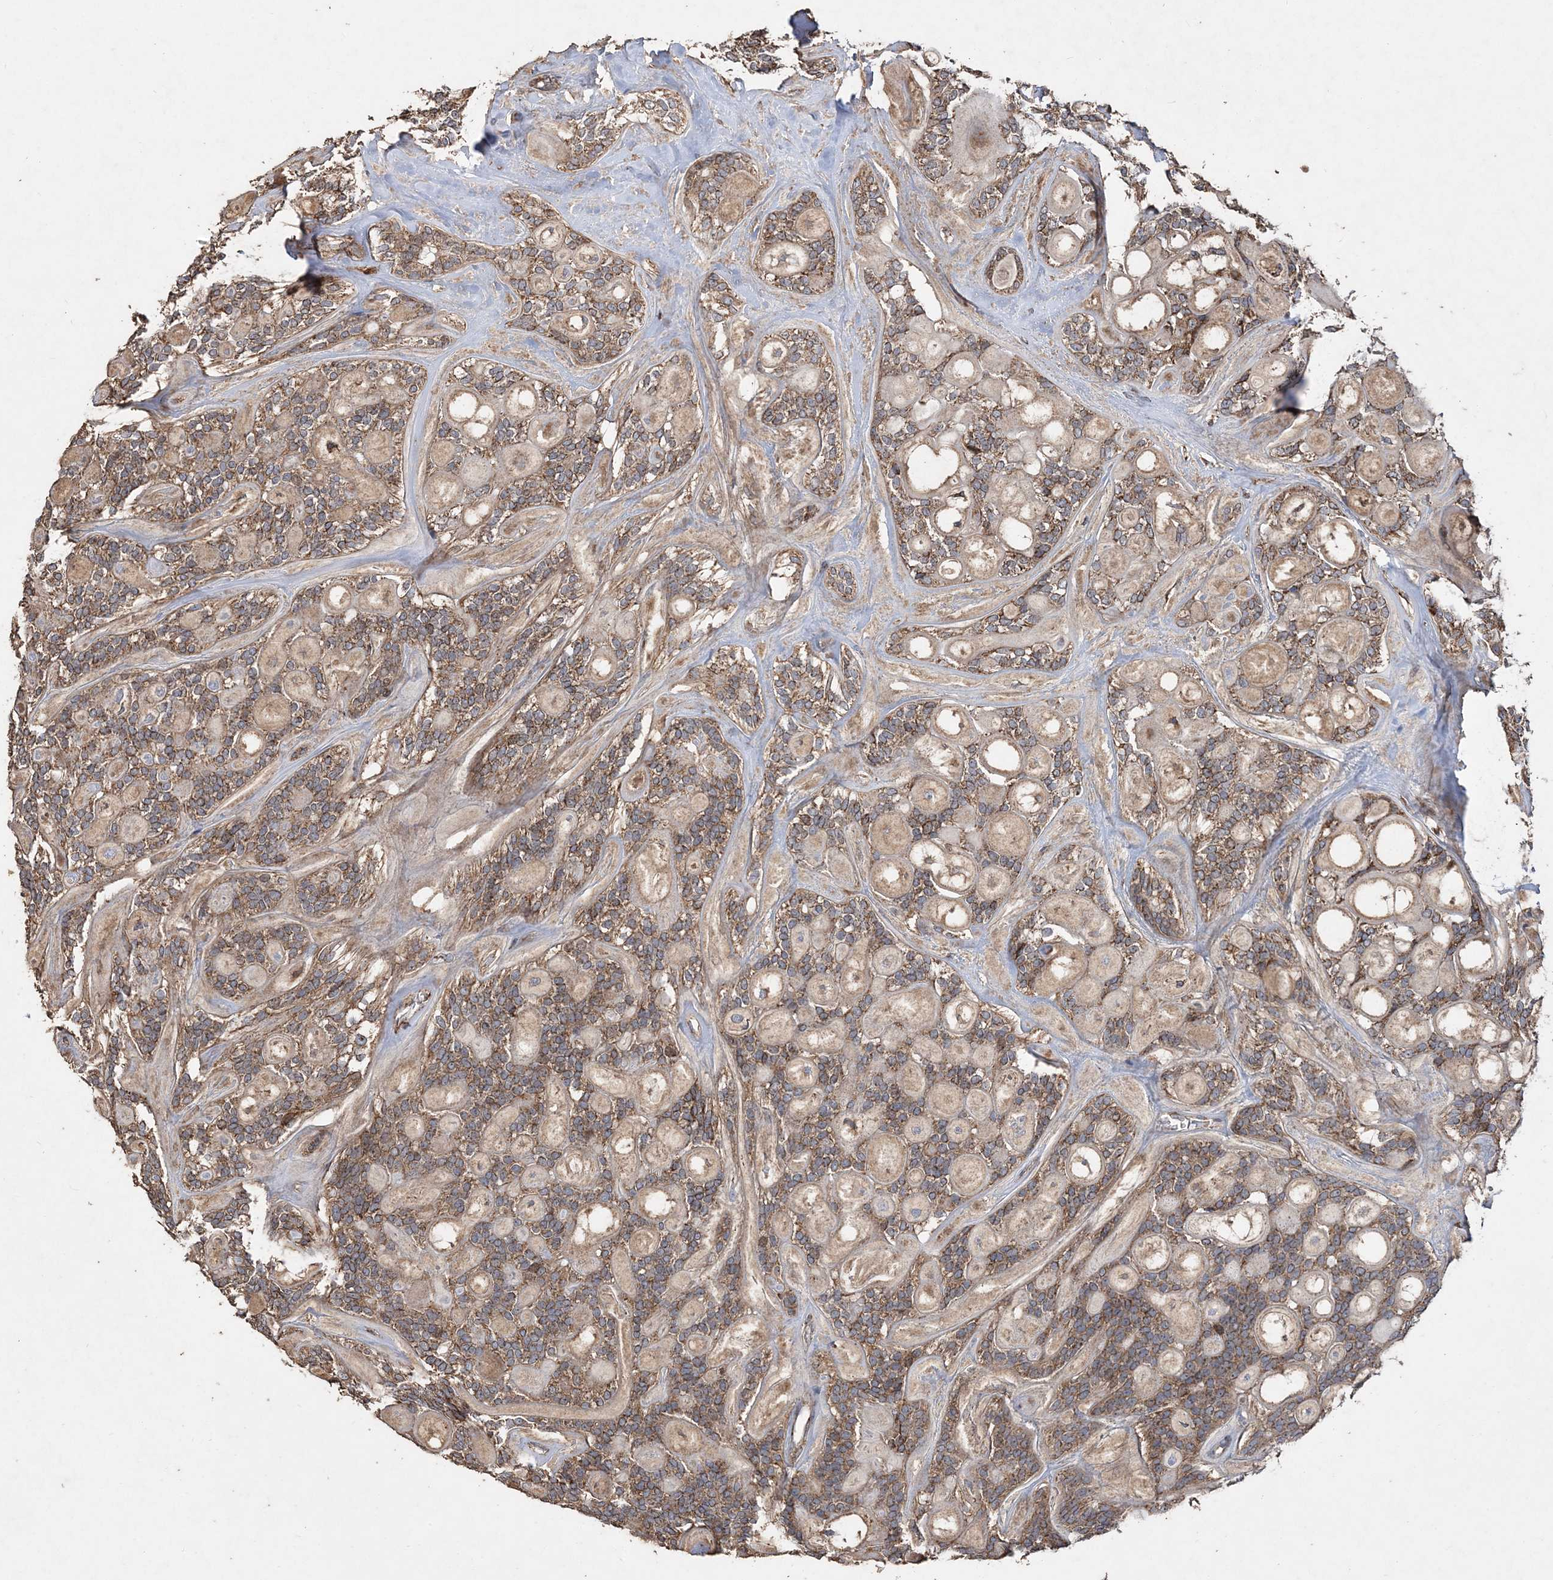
{"staining": {"intensity": "moderate", "quantity": ">75%", "location": "cytoplasmic/membranous"}, "tissue": "head and neck cancer", "cell_type": "Tumor cells", "image_type": "cancer", "snomed": [{"axis": "morphology", "description": "Adenocarcinoma, NOS"}, {"axis": "topography", "description": "Head-Neck"}], "caption": "Head and neck cancer (adenocarcinoma) was stained to show a protein in brown. There is medium levels of moderate cytoplasmic/membranous staining in about >75% of tumor cells.", "gene": "POC5", "patient": {"sex": "male", "age": 66}}